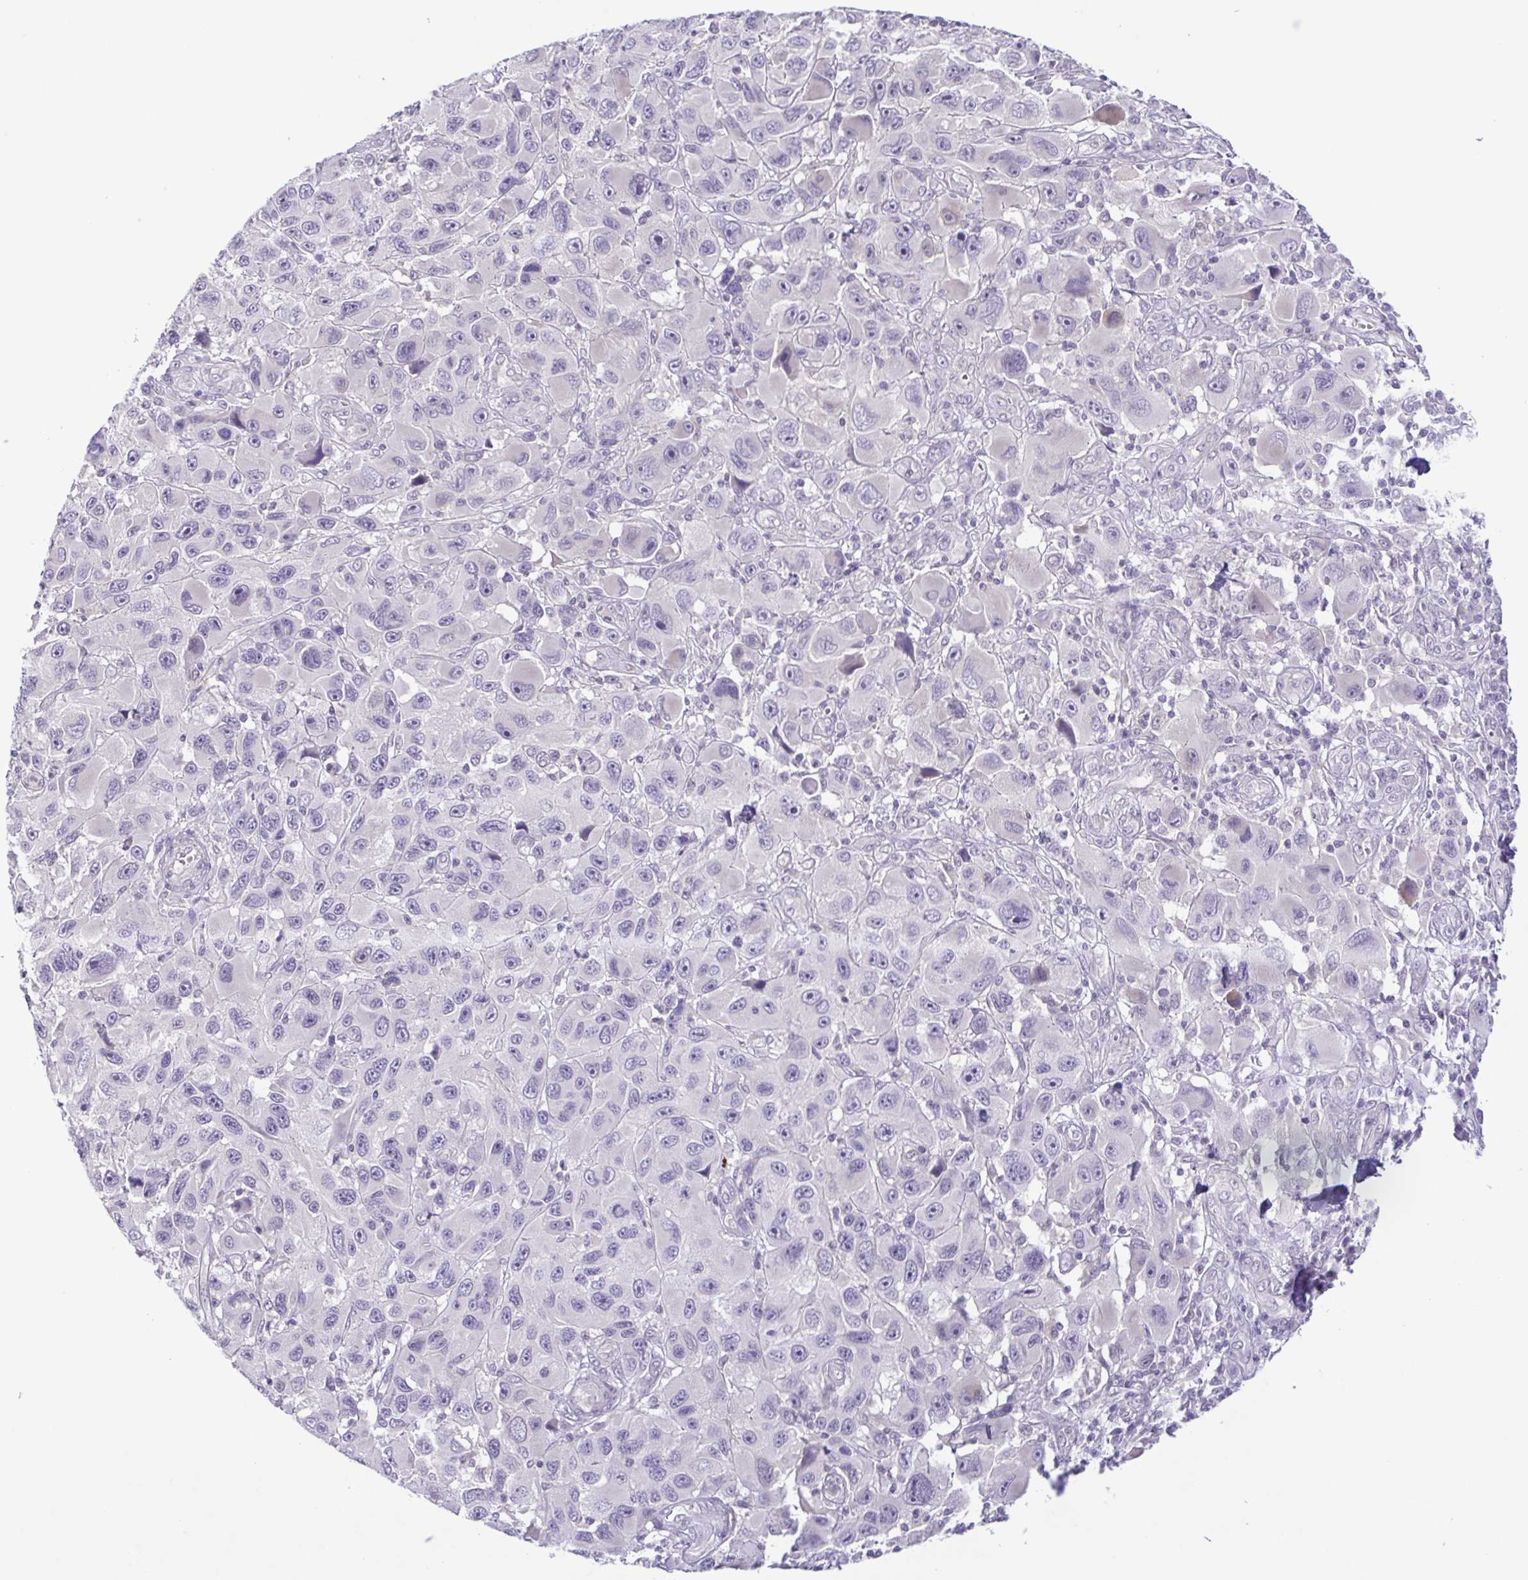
{"staining": {"intensity": "negative", "quantity": "none", "location": "none"}, "tissue": "melanoma", "cell_type": "Tumor cells", "image_type": "cancer", "snomed": [{"axis": "morphology", "description": "Malignant melanoma, NOS"}, {"axis": "topography", "description": "Skin"}], "caption": "A high-resolution histopathology image shows IHC staining of melanoma, which reveals no significant expression in tumor cells.", "gene": "IL1RN", "patient": {"sex": "male", "age": 53}}